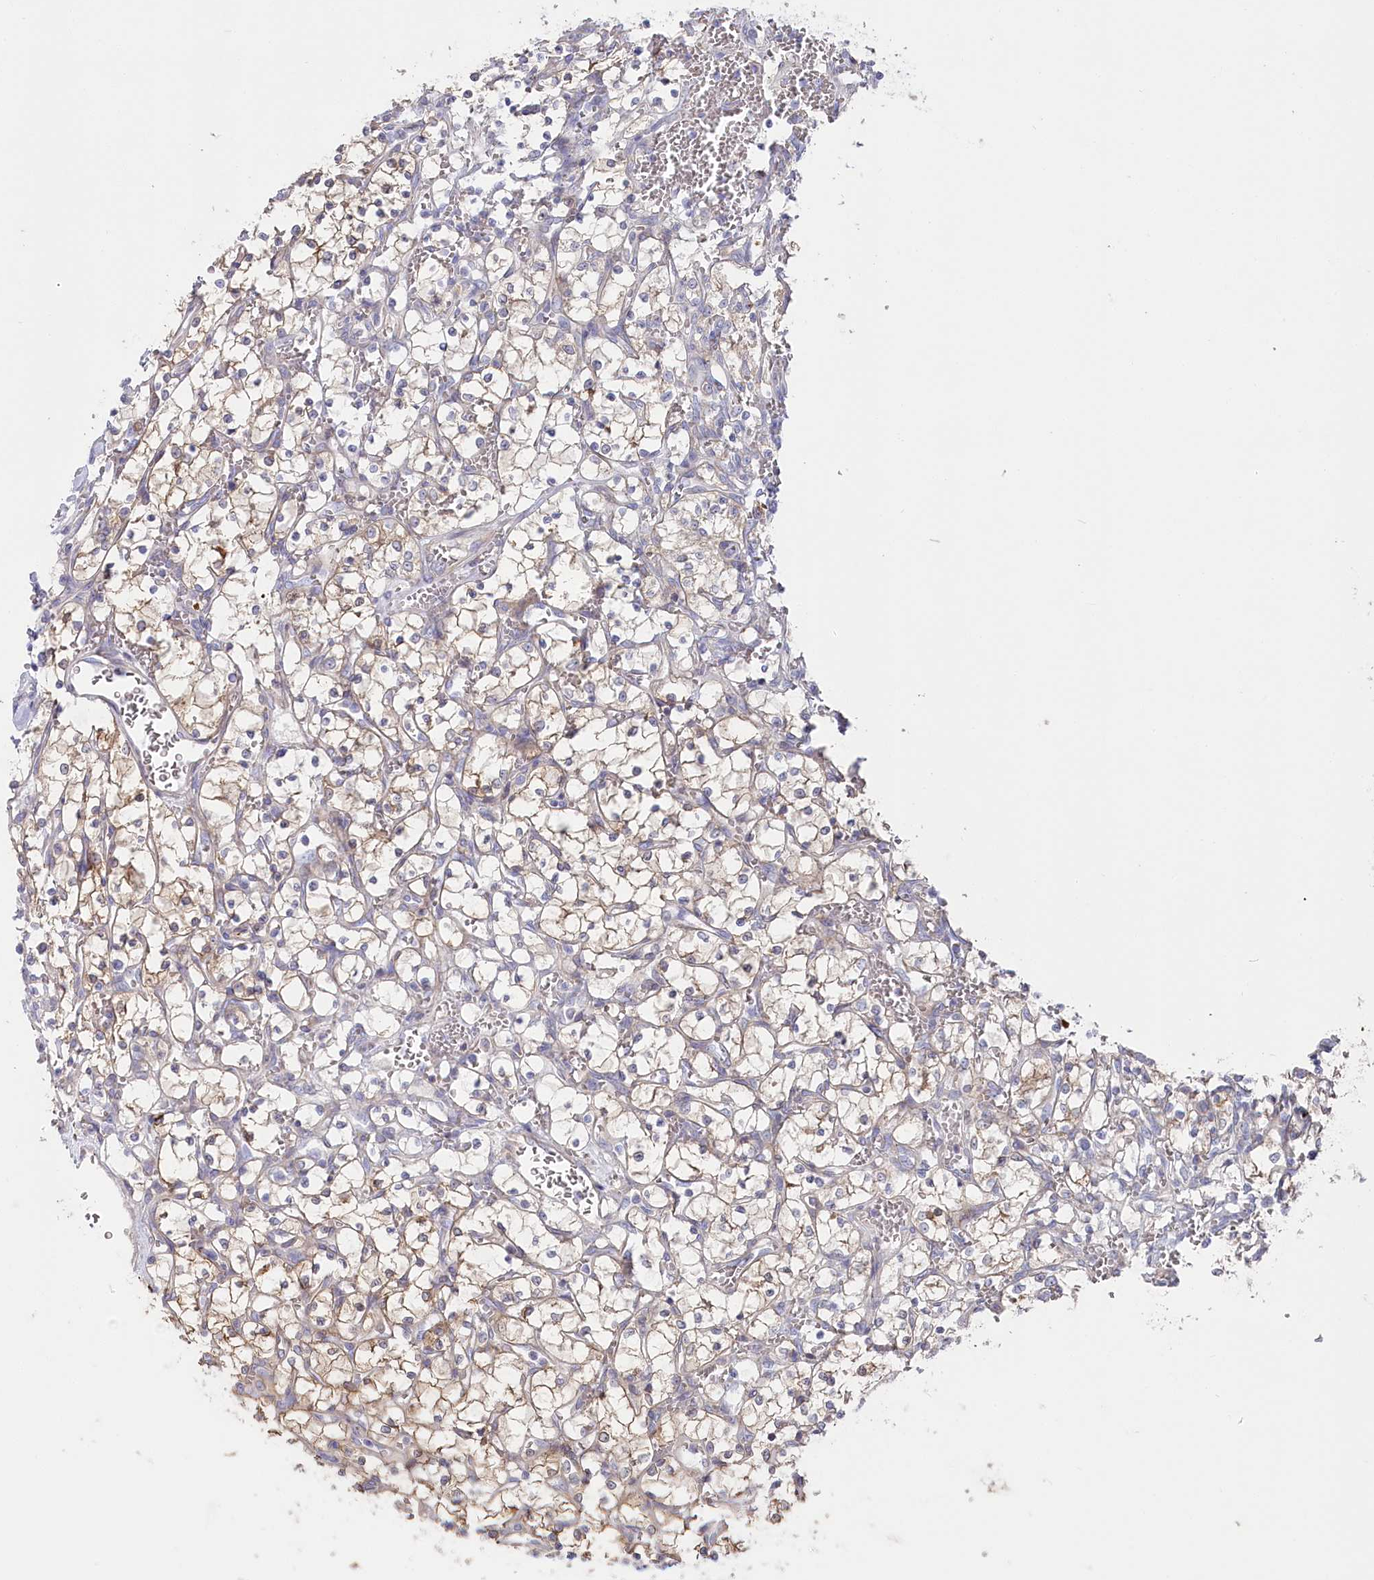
{"staining": {"intensity": "weak", "quantity": "25%-75%", "location": "cytoplasmic/membranous"}, "tissue": "renal cancer", "cell_type": "Tumor cells", "image_type": "cancer", "snomed": [{"axis": "morphology", "description": "Adenocarcinoma, NOS"}, {"axis": "topography", "description": "Kidney"}], "caption": "Adenocarcinoma (renal) tissue shows weak cytoplasmic/membranous staining in about 25%-75% of tumor cells, visualized by immunohistochemistry.", "gene": "POGLUT1", "patient": {"sex": "female", "age": 69}}